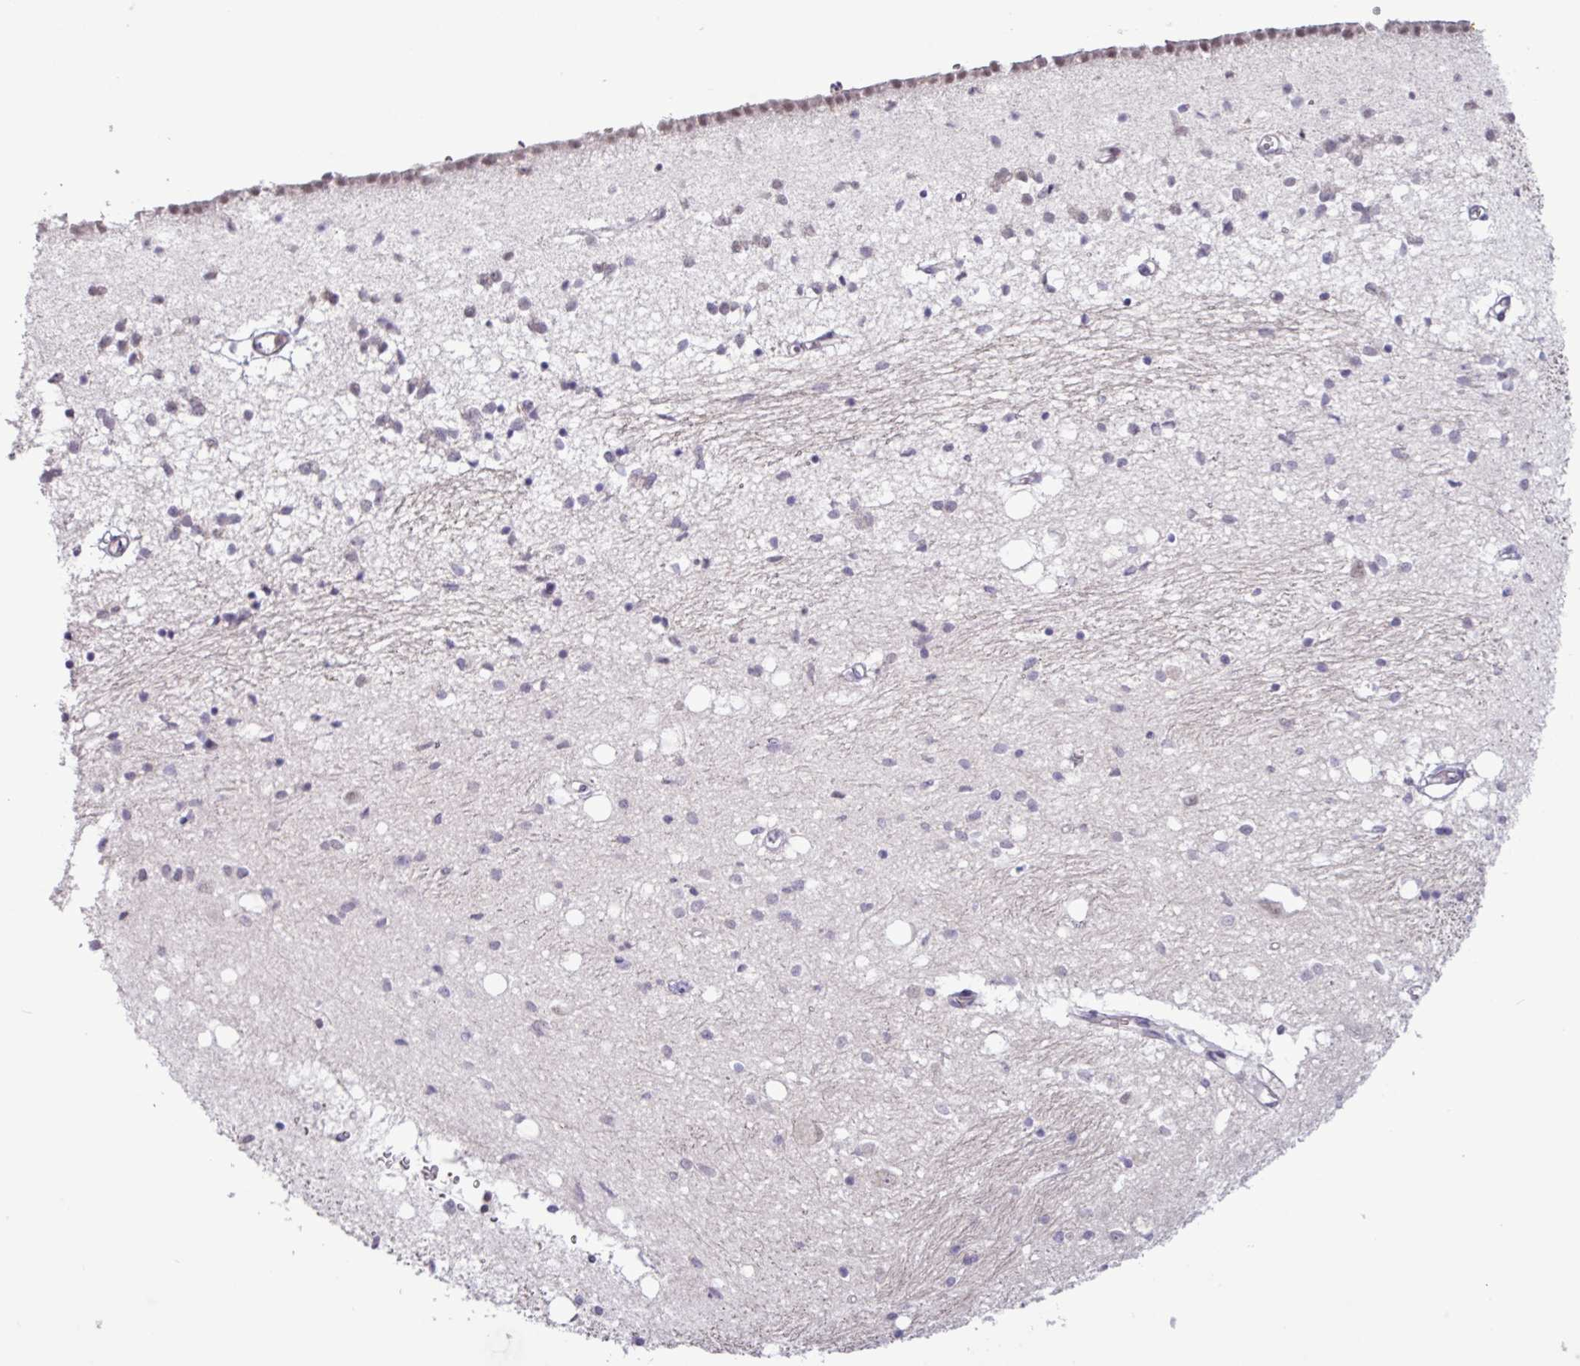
{"staining": {"intensity": "moderate", "quantity": "<25%", "location": "nuclear"}, "tissue": "caudate", "cell_type": "Glial cells", "image_type": "normal", "snomed": [{"axis": "morphology", "description": "Normal tissue, NOS"}, {"axis": "topography", "description": "Lateral ventricle wall"}], "caption": "Immunohistochemistry (DAB (3,3'-diaminobenzidine)) staining of normal caudate shows moderate nuclear protein expression in about <25% of glial cells.", "gene": "RTL3", "patient": {"sex": "male", "age": 70}}